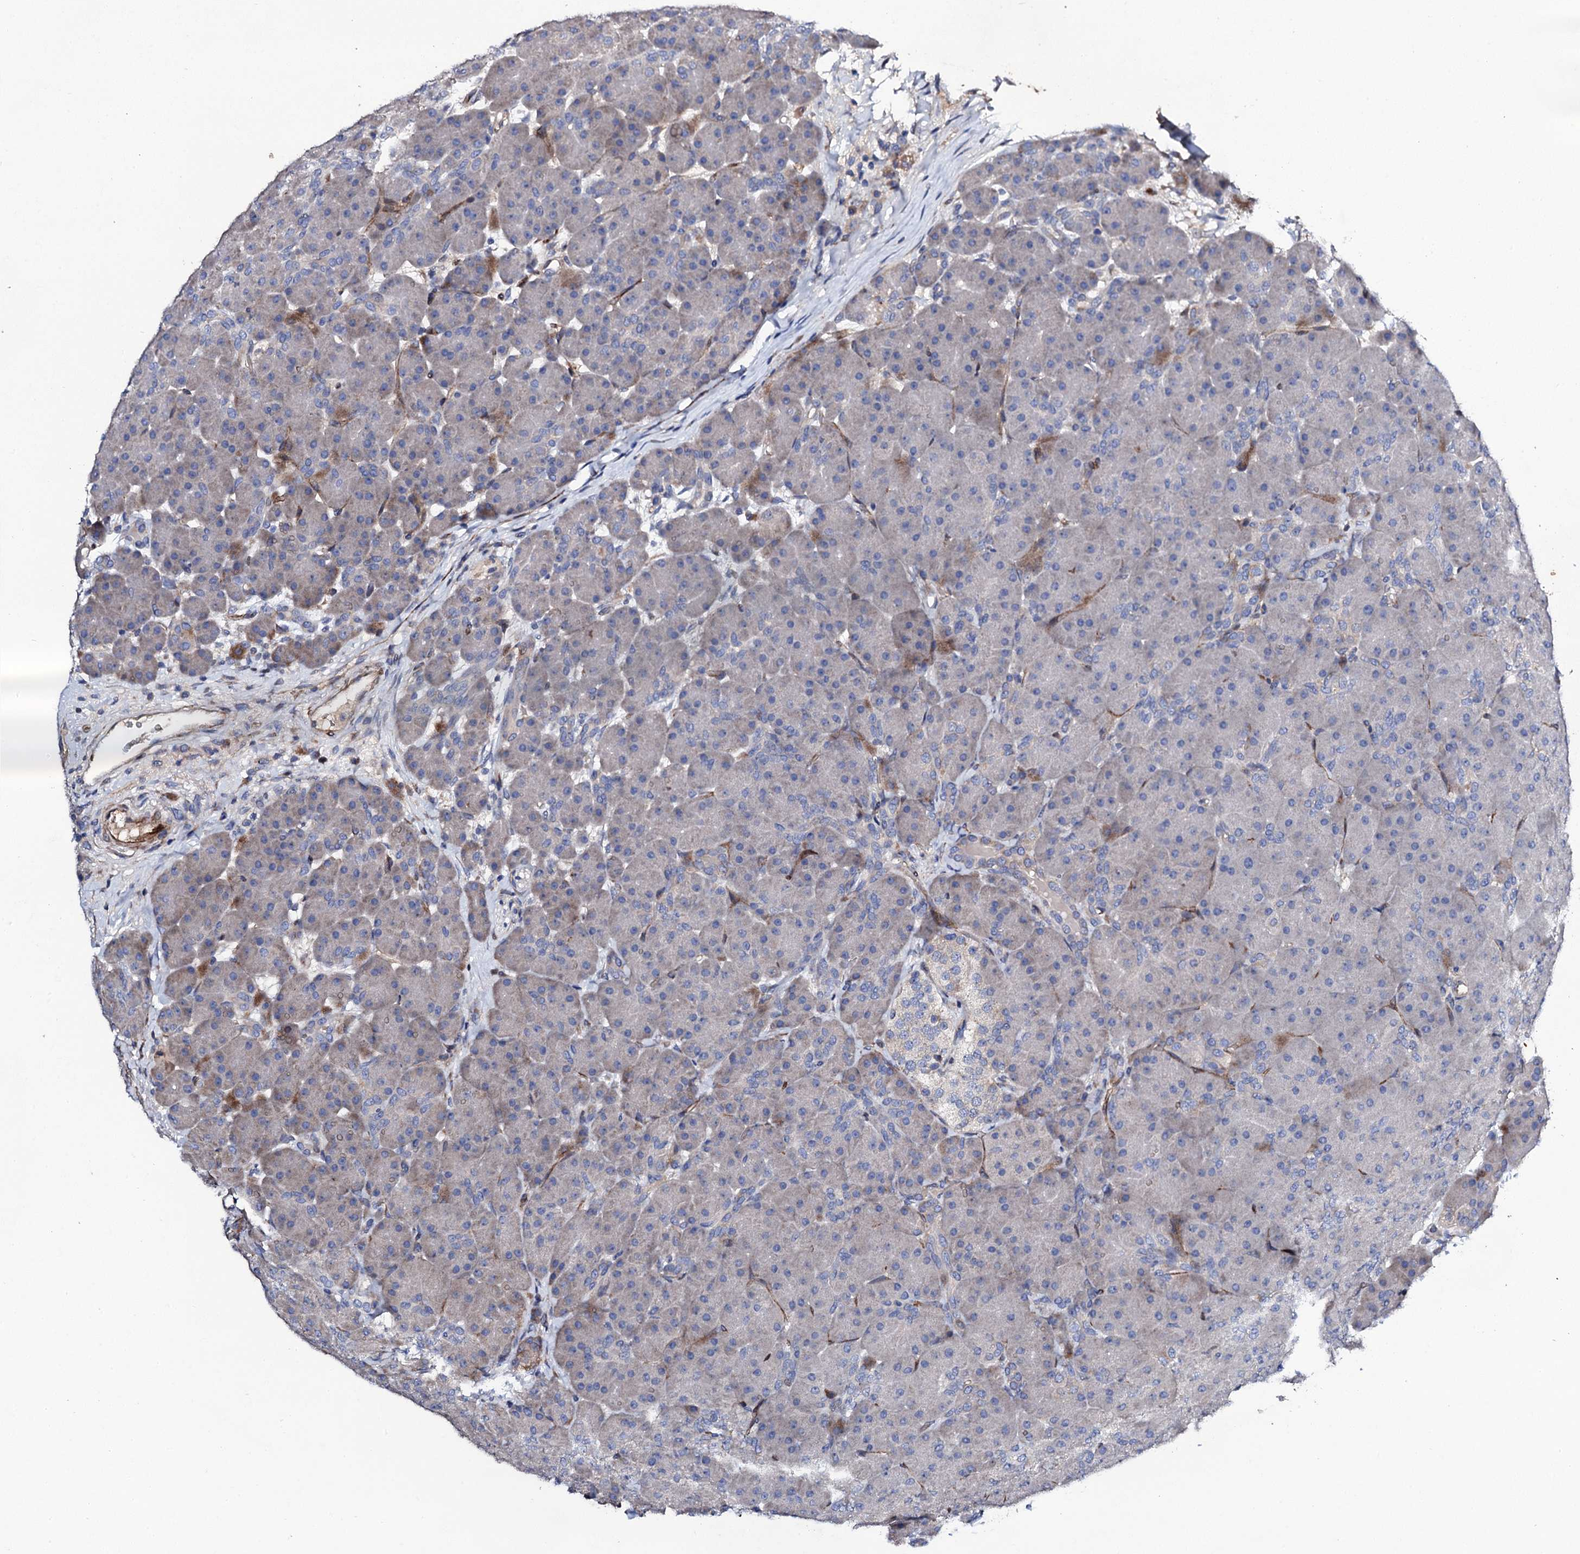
{"staining": {"intensity": "negative", "quantity": "none", "location": "none"}, "tissue": "pancreas", "cell_type": "Exocrine glandular cells", "image_type": "normal", "snomed": [{"axis": "morphology", "description": "Normal tissue, NOS"}, {"axis": "topography", "description": "Pancreas"}], "caption": "DAB immunohistochemical staining of benign pancreas demonstrates no significant staining in exocrine glandular cells.", "gene": "DBX1", "patient": {"sex": "male", "age": 66}}